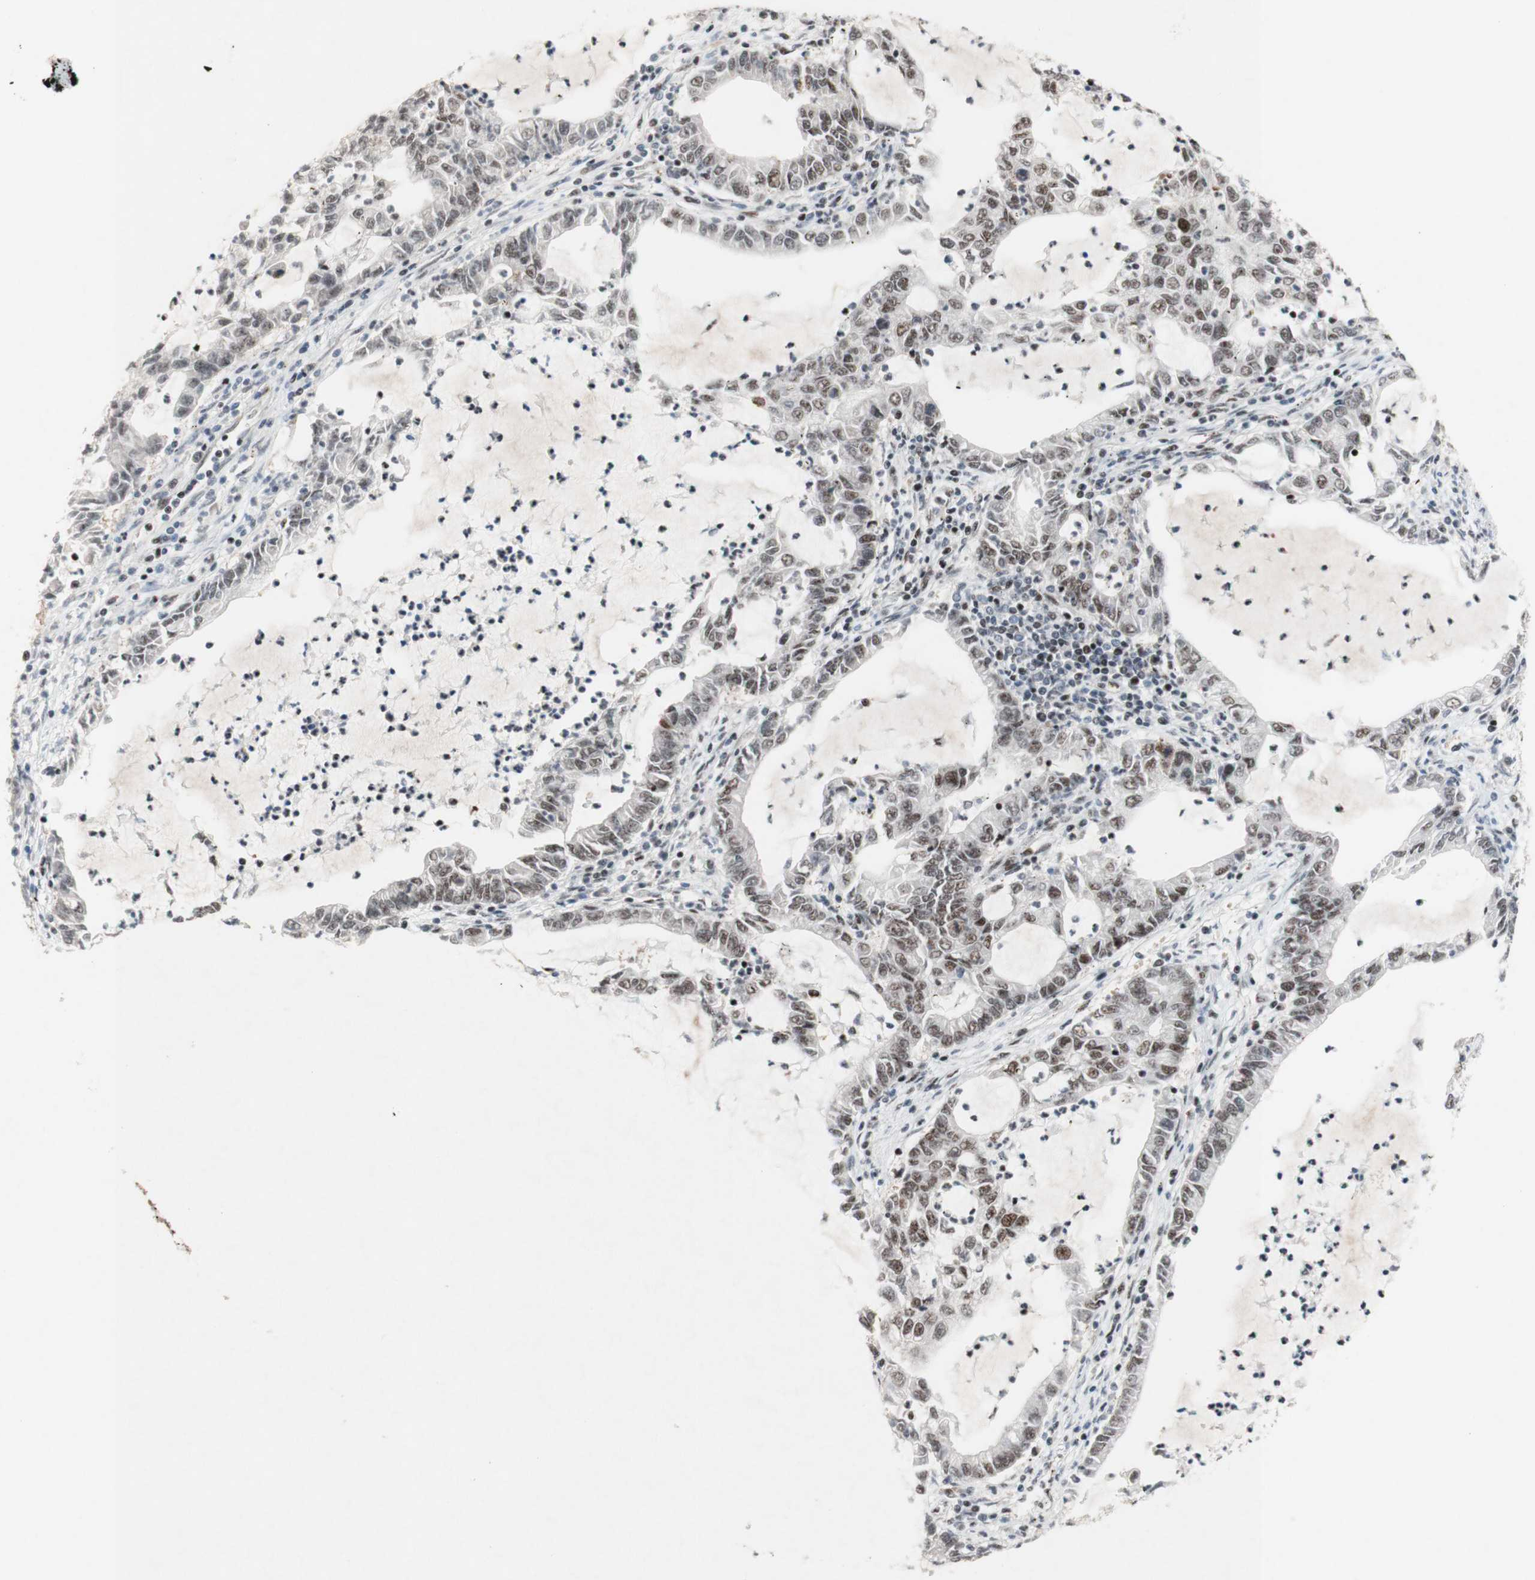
{"staining": {"intensity": "weak", "quantity": "25%-75%", "location": "nuclear"}, "tissue": "lung cancer", "cell_type": "Tumor cells", "image_type": "cancer", "snomed": [{"axis": "morphology", "description": "Adenocarcinoma, NOS"}, {"axis": "topography", "description": "Lung"}], "caption": "Immunohistochemistry image of human lung adenocarcinoma stained for a protein (brown), which displays low levels of weak nuclear positivity in about 25%-75% of tumor cells.", "gene": "TLE1", "patient": {"sex": "female", "age": 51}}